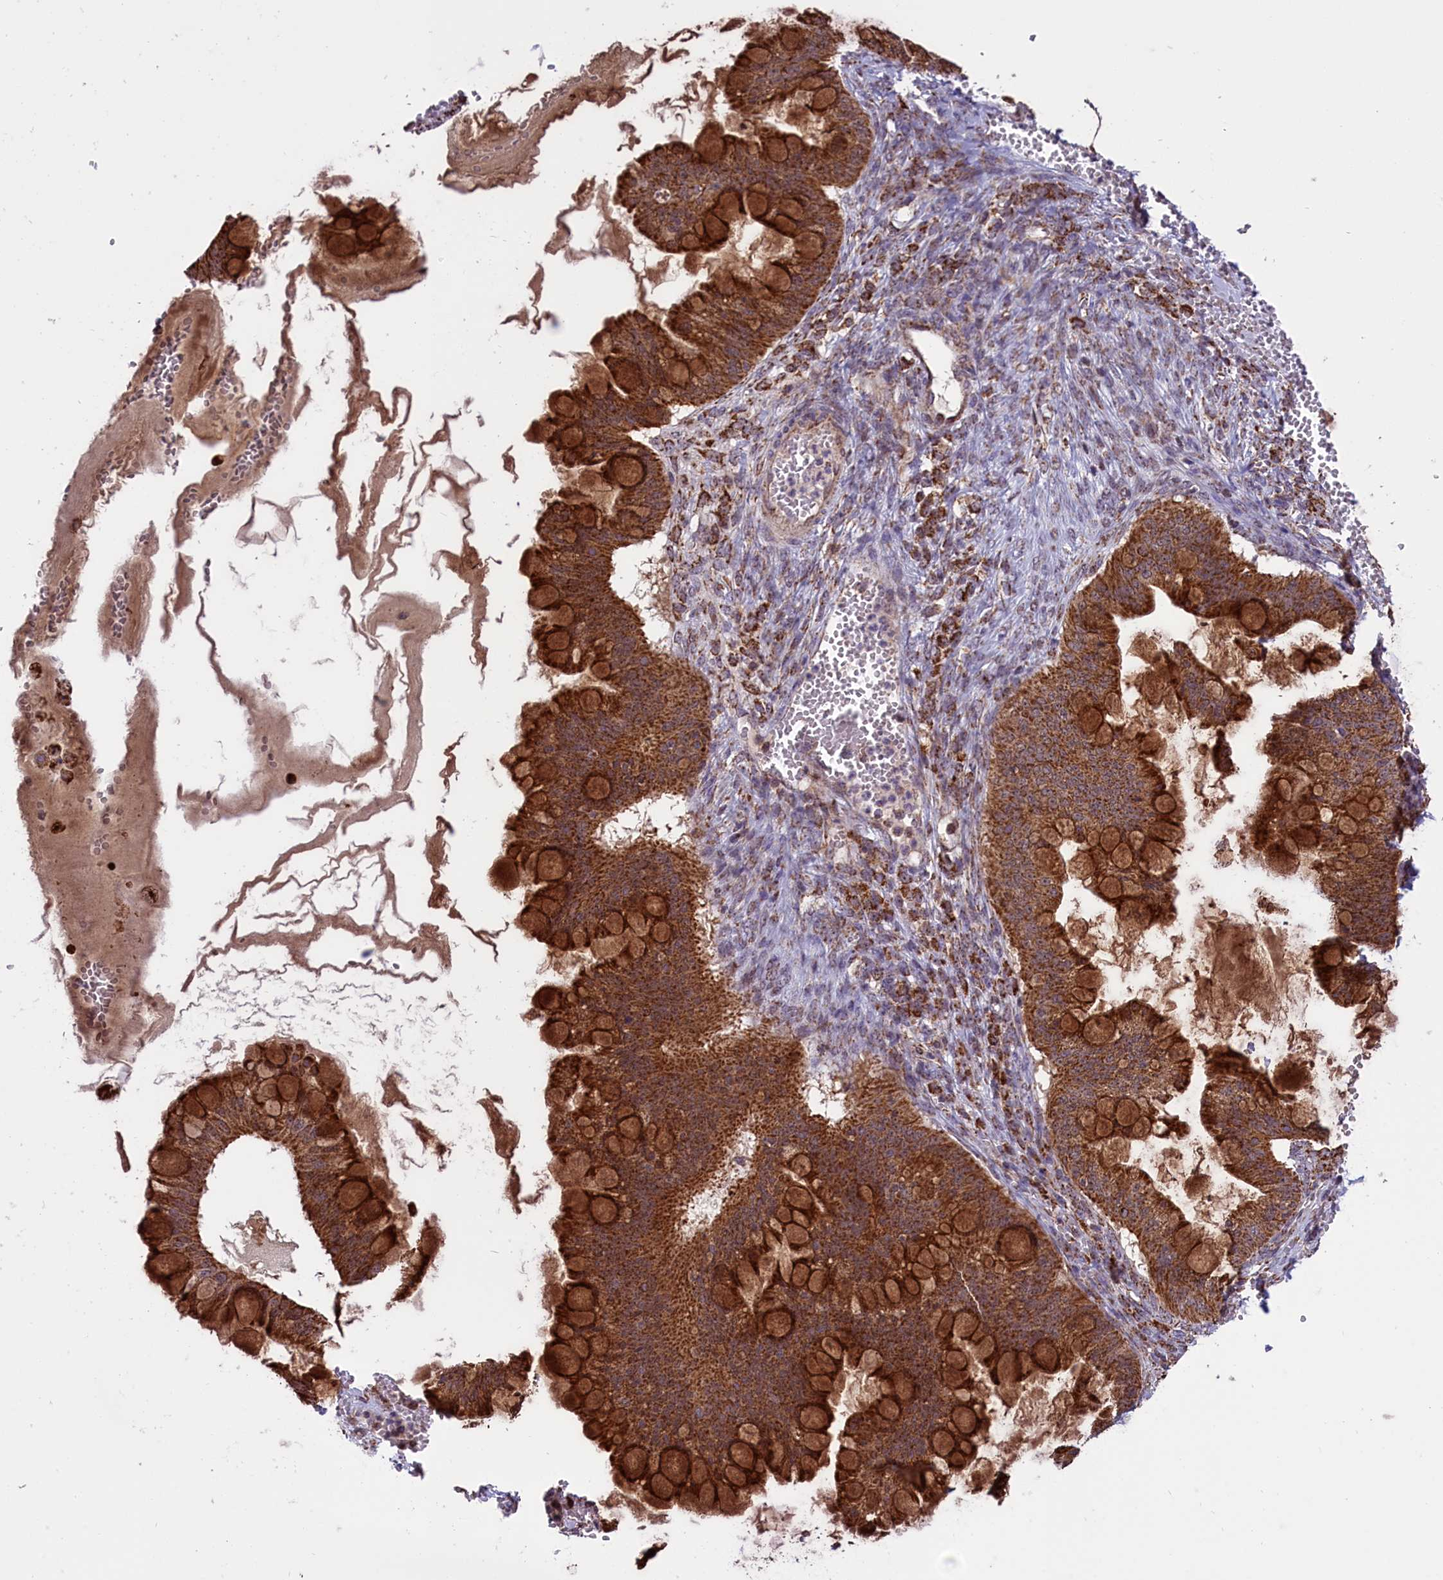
{"staining": {"intensity": "strong", "quantity": ">75%", "location": "cytoplasmic/membranous"}, "tissue": "ovarian cancer", "cell_type": "Tumor cells", "image_type": "cancer", "snomed": [{"axis": "morphology", "description": "Cystadenocarcinoma, mucinous, NOS"}, {"axis": "topography", "description": "Ovary"}], "caption": "Strong cytoplasmic/membranous expression is identified in approximately >75% of tumor cells in ovarian mucinous cystadenocarcinoma.", "gene": "GLRX5", "patient": {"sex": "female", "age": 73}}